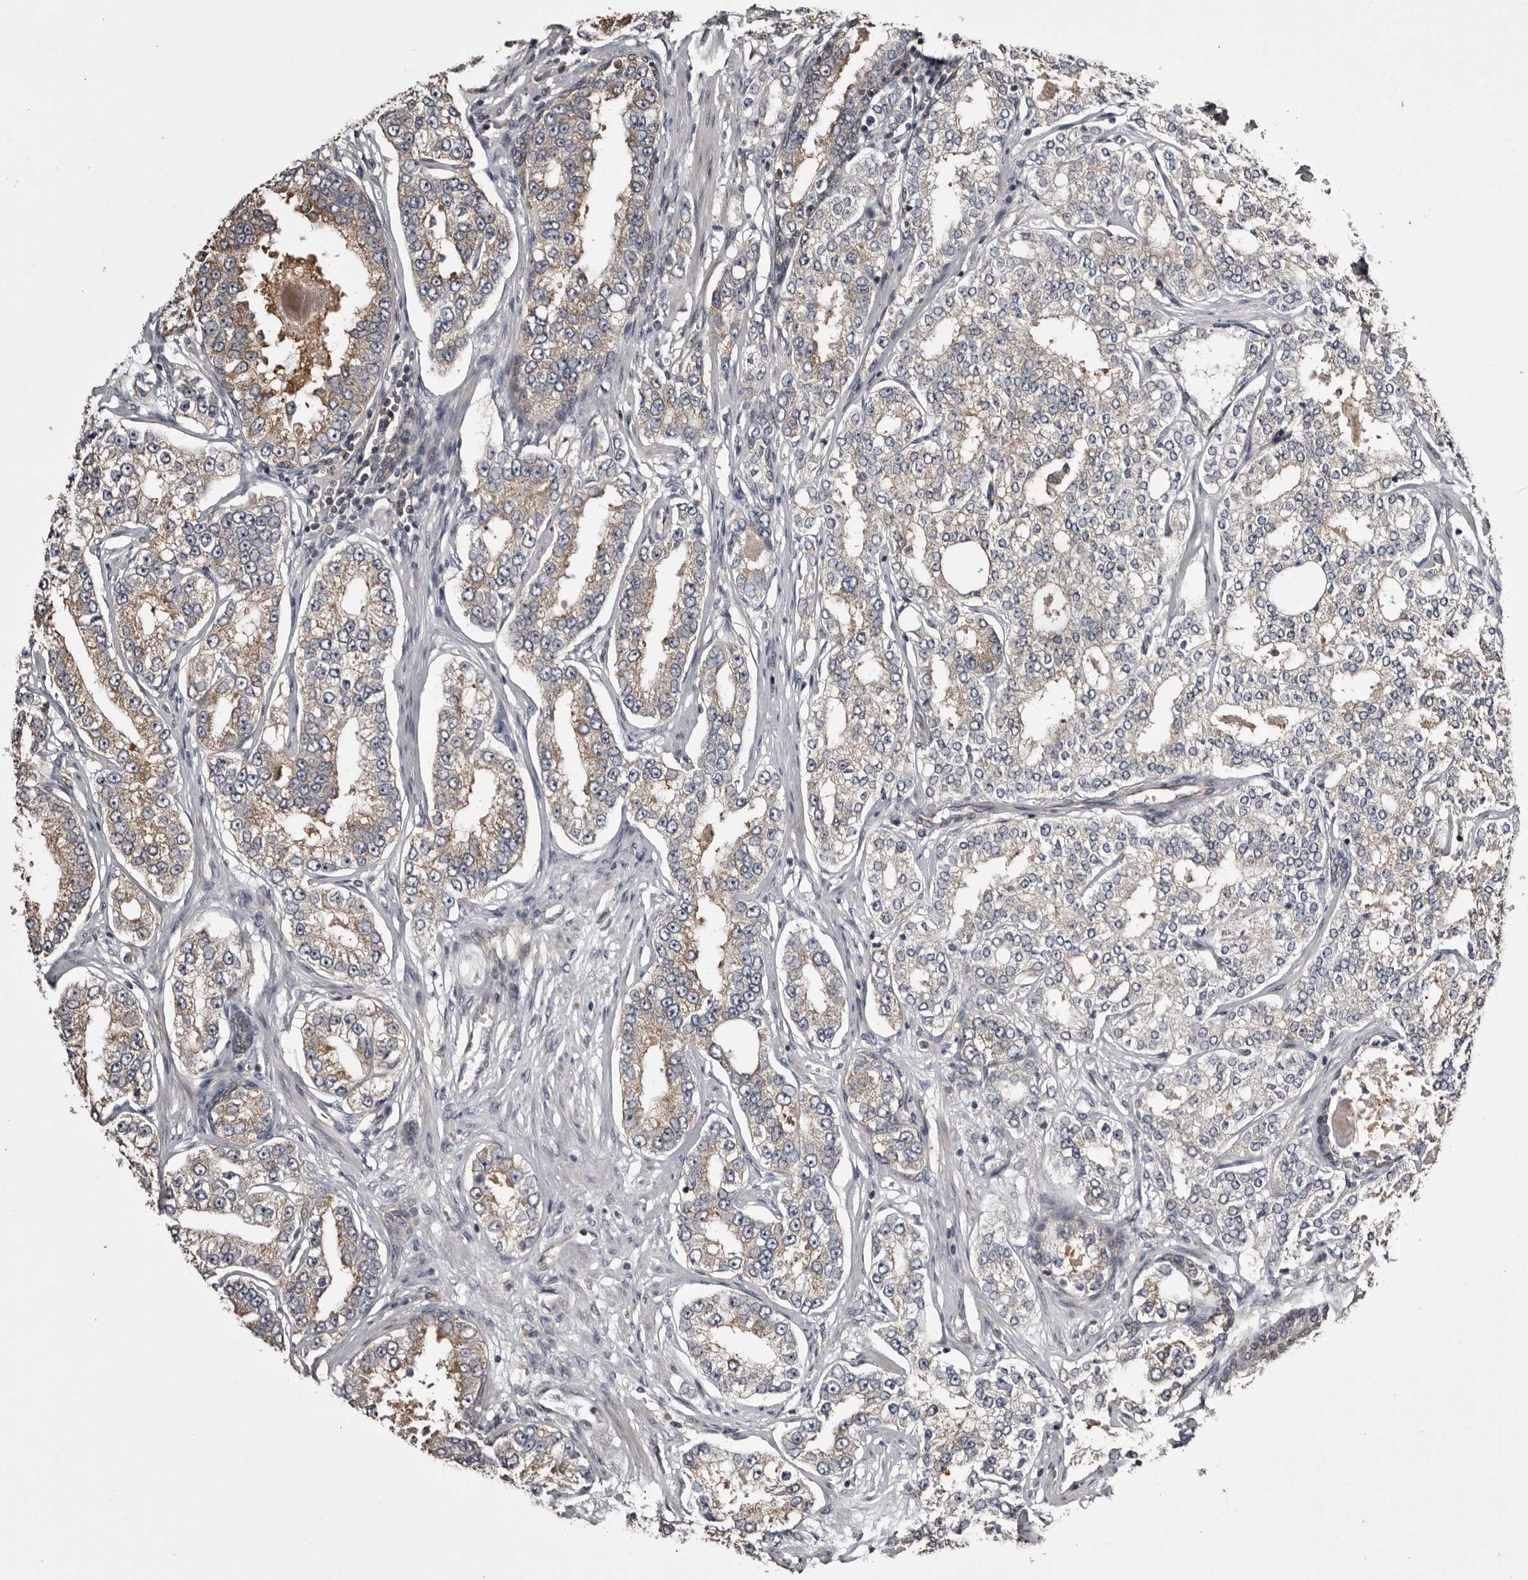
{"staining": {"intensity": "weak", "quantity": "25%-75%", "location": "cytoplasmic/membranous"}, "tissue": "prostate cancer", "cell_type": "Tumor cells", "image_type": "cancer", "snomed": [{"axis": "morphology", "description": "Normal tissue, NOS"}, {"axis": "morphology", "description": "Adenocarcinoma, High grade"}, {"axis": "topography", "description": "Prostate"}], "caption": "The immunohistochemical stain shows weak cytoplasmic/membranous positivity in tumor cells of prostate cancer (high-grade adenocarcinoma) tissue.", "gene": "DARS1", "patient": {"sex": "male", "age": 83}}